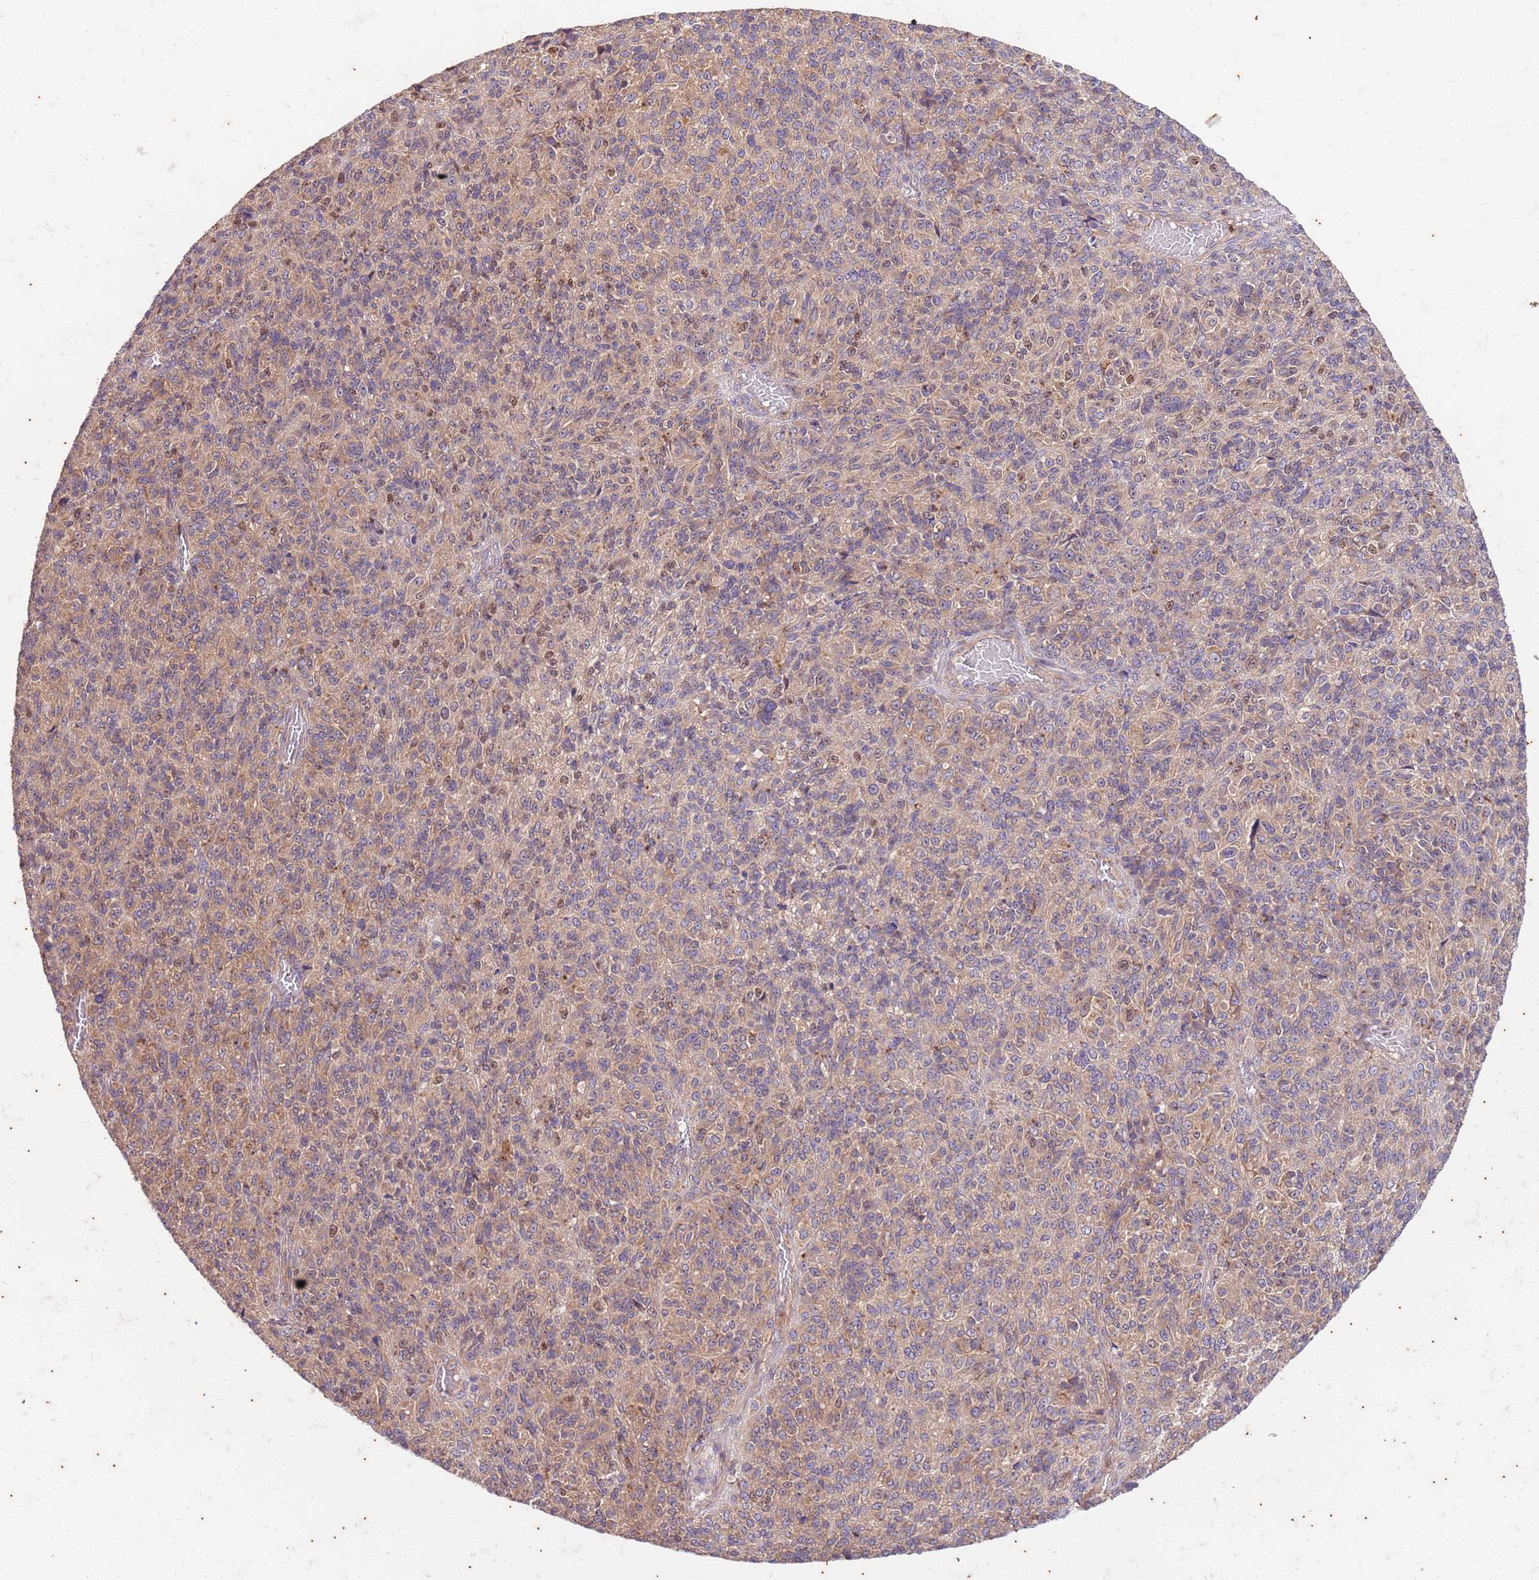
{"staining": {"intensity": "weak", "quantity": "<25%", "location": "cytoplasmic/membranous"}, "tissue": "melanoma", "cell_type": "Tumor cells", "image_type": "cancer", "snomed": [{"axis": "morphology", "description": "Malignant melanoma, Metastatic site"}, {"axis": "topography", "description": "Brain"}], "caption": "Tumor cells show no significant protein staining in malignant melanoma (metastatic site).", "gene": "OSBP", "patient": {"sex": "female", "age": 56}}